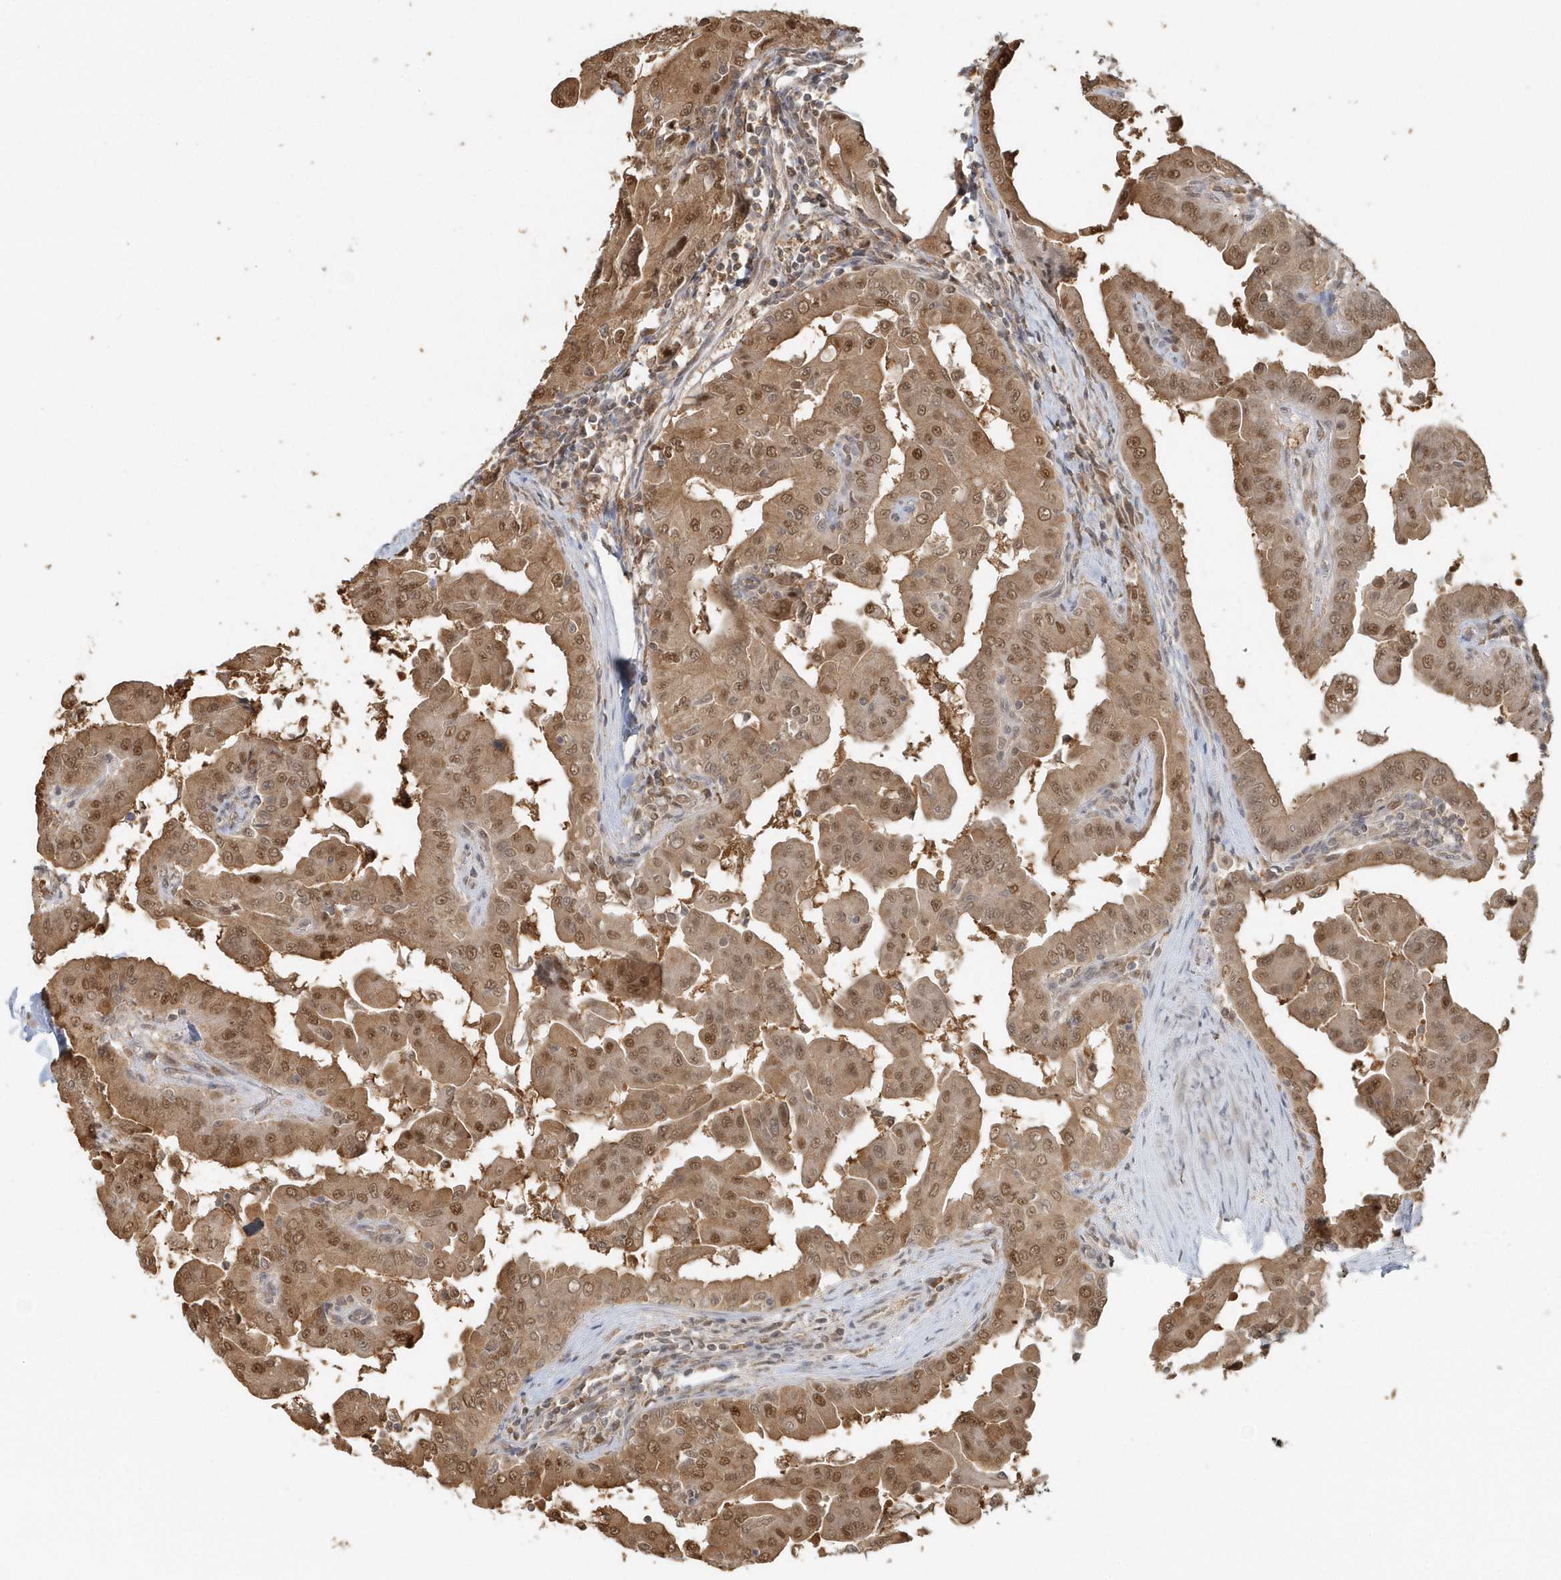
{"staining": {"intensity": "moderate", "quantity": ">75%", "location": "cytoplasmic/membranous,nuclear"}, "tissue": "thyroid cancer", "cell_type": "Tumor cells", "image_type": "cancer", "snomed": [{"axis": "morphology", "description": "Papillary adenocarcinoma, NOS"}, {"axis": "topography", "description": "Thyroid gland"}], "caption": "A brown stain shows moderate cytoplasmic/membranous and nuclear staining of a protein in human thyroid cancer tumor cells.", "gene": "PSMD6", "patient": {"sex": "male", "age": 33}}